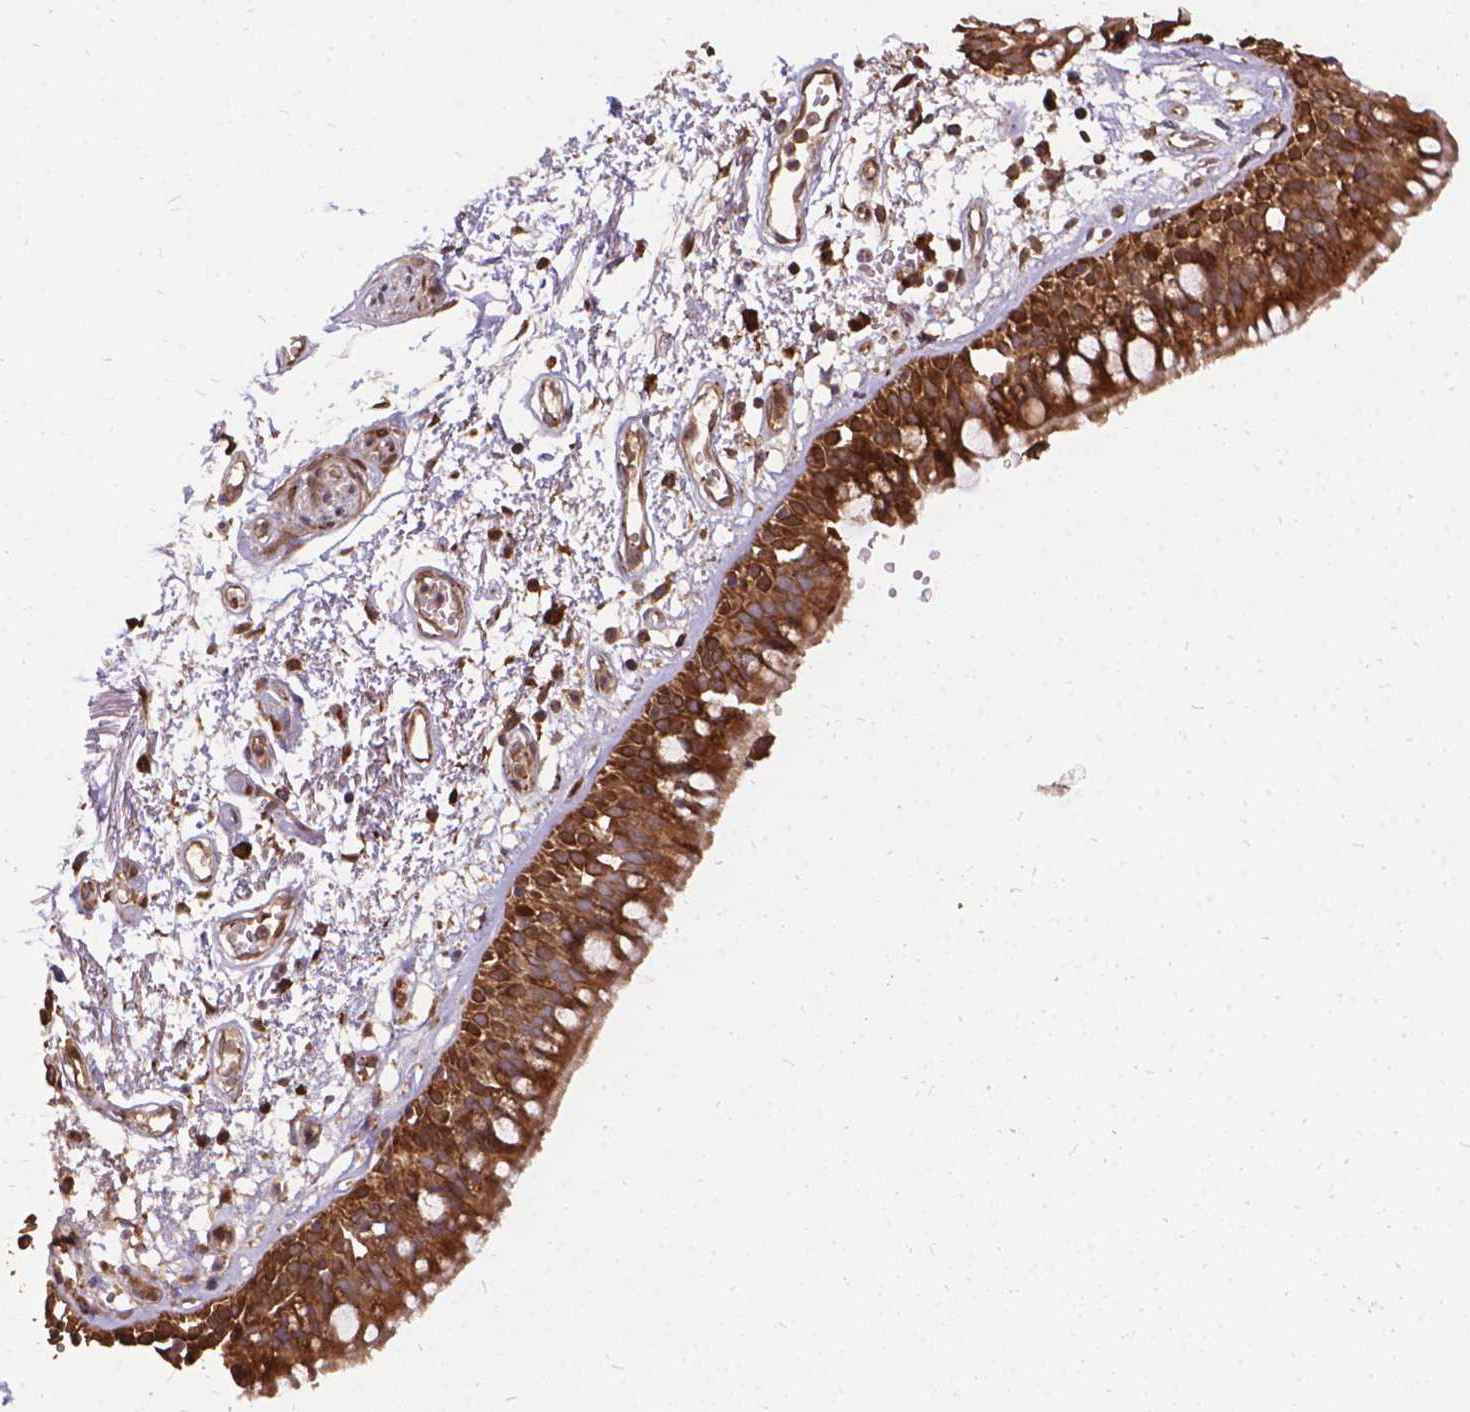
{"staining": {"intensity": "strong", "quantity": ">75%", "location": "cytoplasmic/membranous,nuclear"}, "tissue": "bronchus", "cell_type": "Respiratory epithelial cells", "image_type": "normal", "snomed": [{"axis": "morphology", "description": "Normal tissue, NOS"}, {"axis": "morphology", "description": "Squamous cell carcinoma, NOS"}, {"axis": "topography", "description": "Cartilage tissue"}, {"axis": "topography", "description": "Bronchus"}, {"axis": "topography", "description": "Lung"}], "caption": "A brown stain labels strong cytoplasmic/membranous,nuclear positivity of a protein in respiratory epithelial cells of normal human bronchus.", "gene": "DENND6A", "patient": {"sex": "male", "age": 66}}